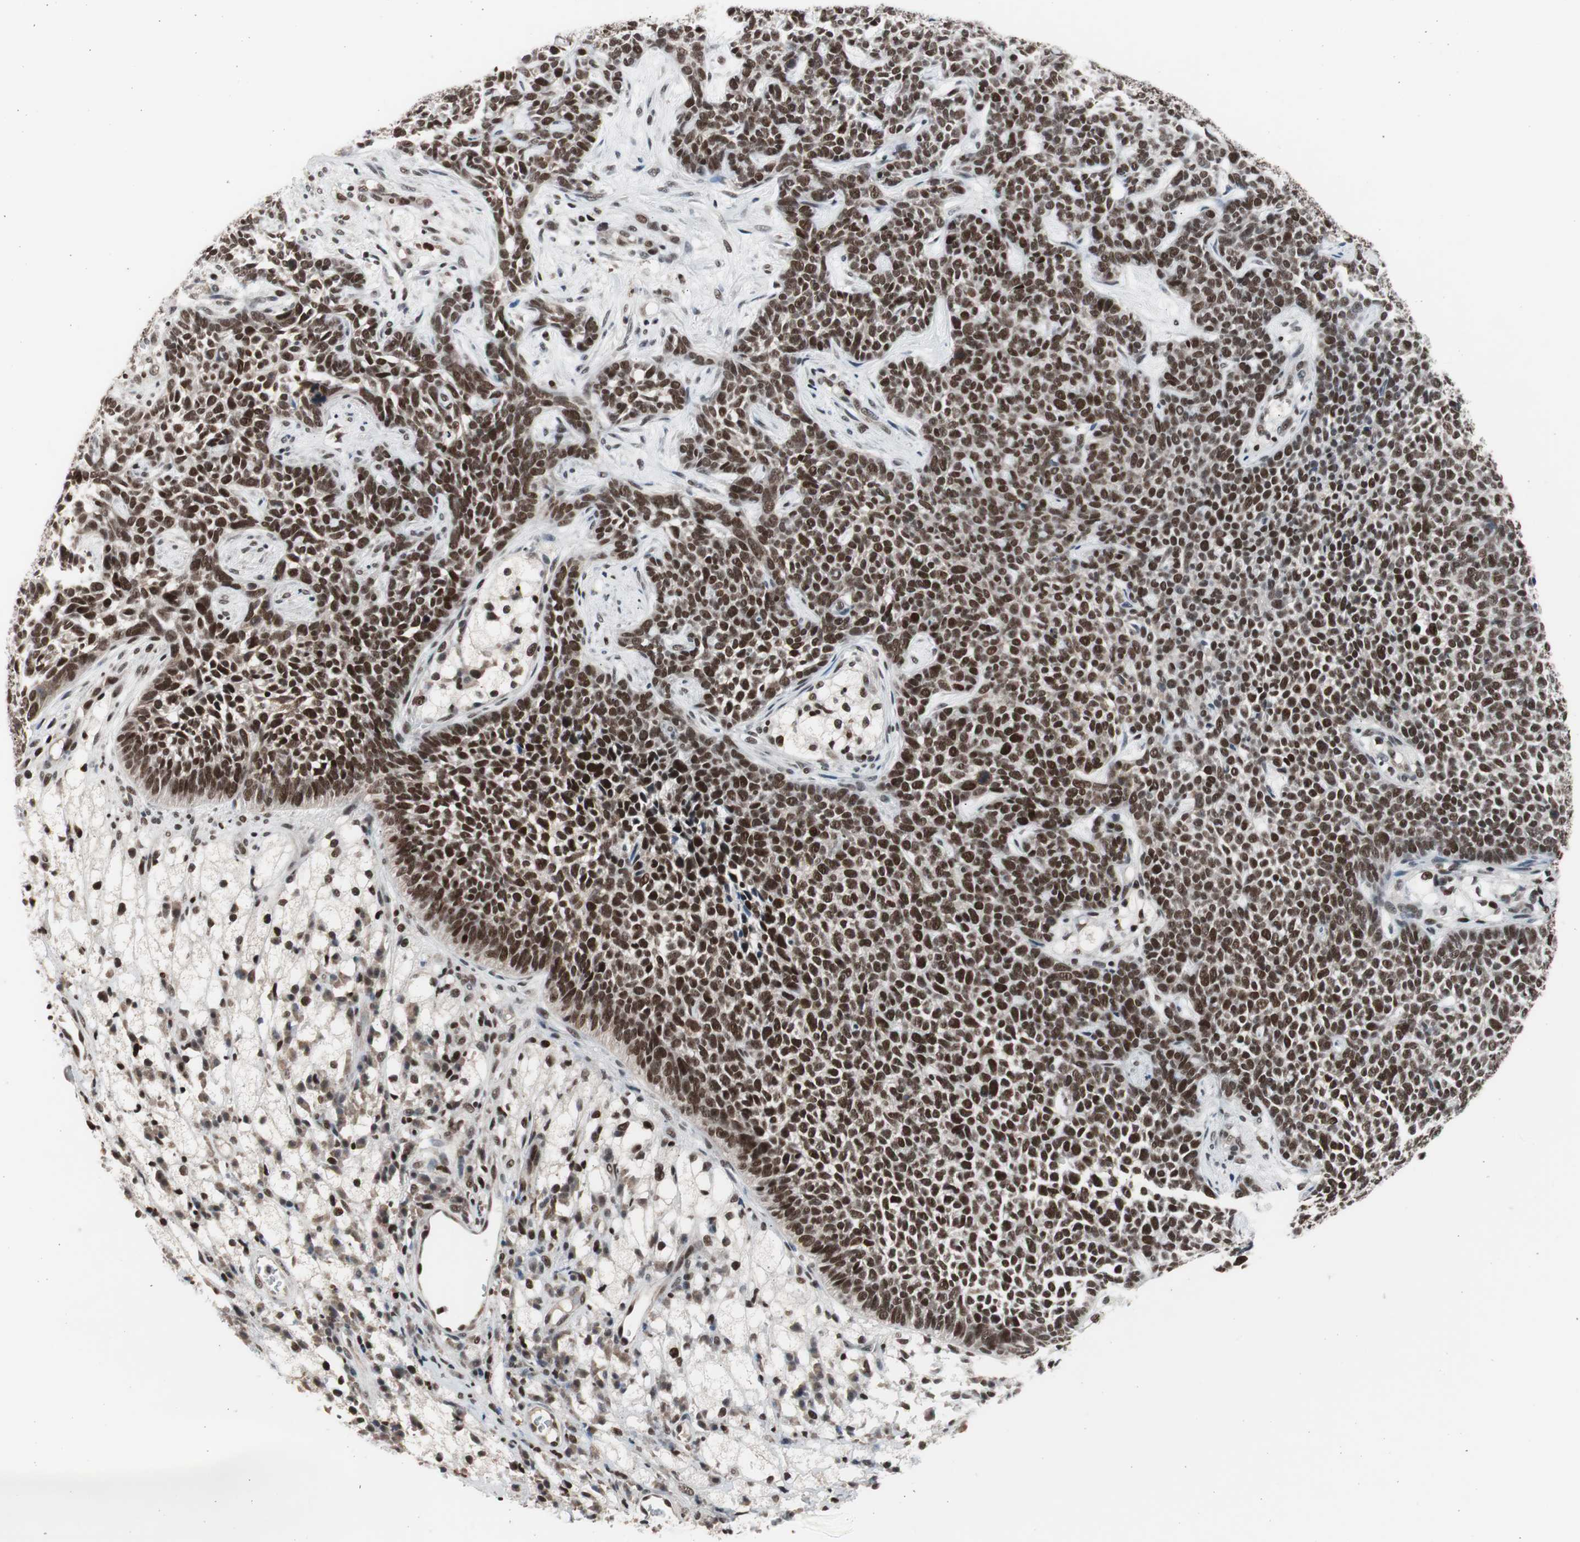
{"staining": {"intensity": "strong", "quantity": ">75%", "location": "nuclear"}, "tissue": "skin cancer", "cell_type": "Tumor cells", "image_type": "cancer", "snomed": [{"axis": "morphology", "description": "Basal cell carcinoma"}, {"axis": "topography", "description": "Skin"}], "caption": "IHC photomicrograph of neoplastic tissue: skin cancer (basal cell carcinoma) stained using immunohistochemistry (IHC) exhibits high levels of strong protein expression localized specifically in the nuclear of tumor cells, appearing as a nuclear brown color.", "gene": "RPA1", "patient": {"sex": "female", "age": 84}}